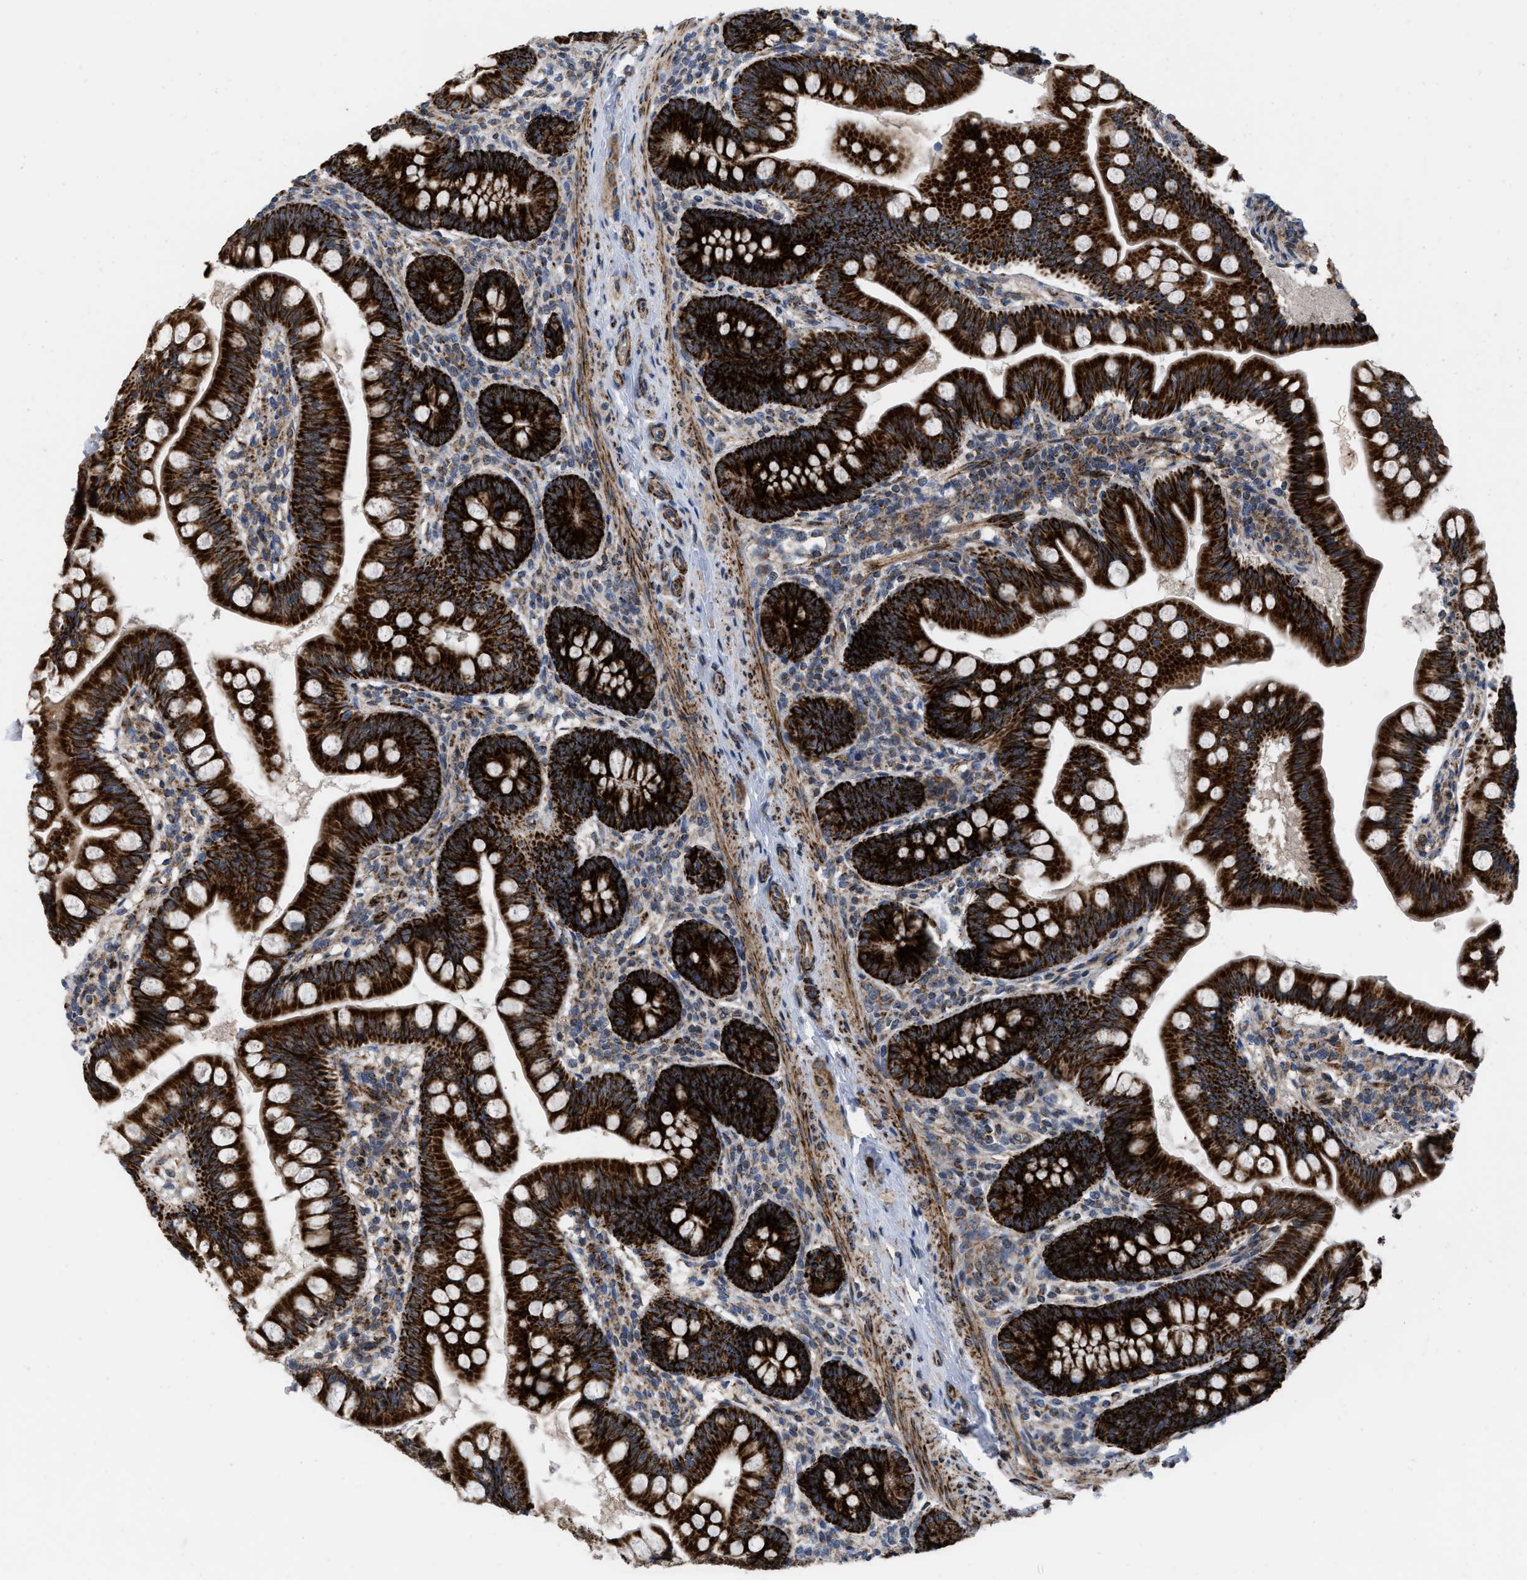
{"staining": {"intensity": "strong", "quantity": ">75%", "location": "cytoplasmic/membranous"}, "tissue": "small intestine", "cell_type": "Glandular cells", "image_type": "normal", "snomed": [{"axis": "morphology", "description": "Normal tissue, NOS"}, {"axis": "topography", "description": "Small intestine"}], "caption": "Immunohistochemistry of unremarkable human small intestine reveals high levels of strong cytoplasmic/membranous expression in about >75% of glandular cells. The protein is shown in brown color, while the nuclei are stained blue.", "gene": "AKAP1", "patient": {"sex": "male", "age": 7}}